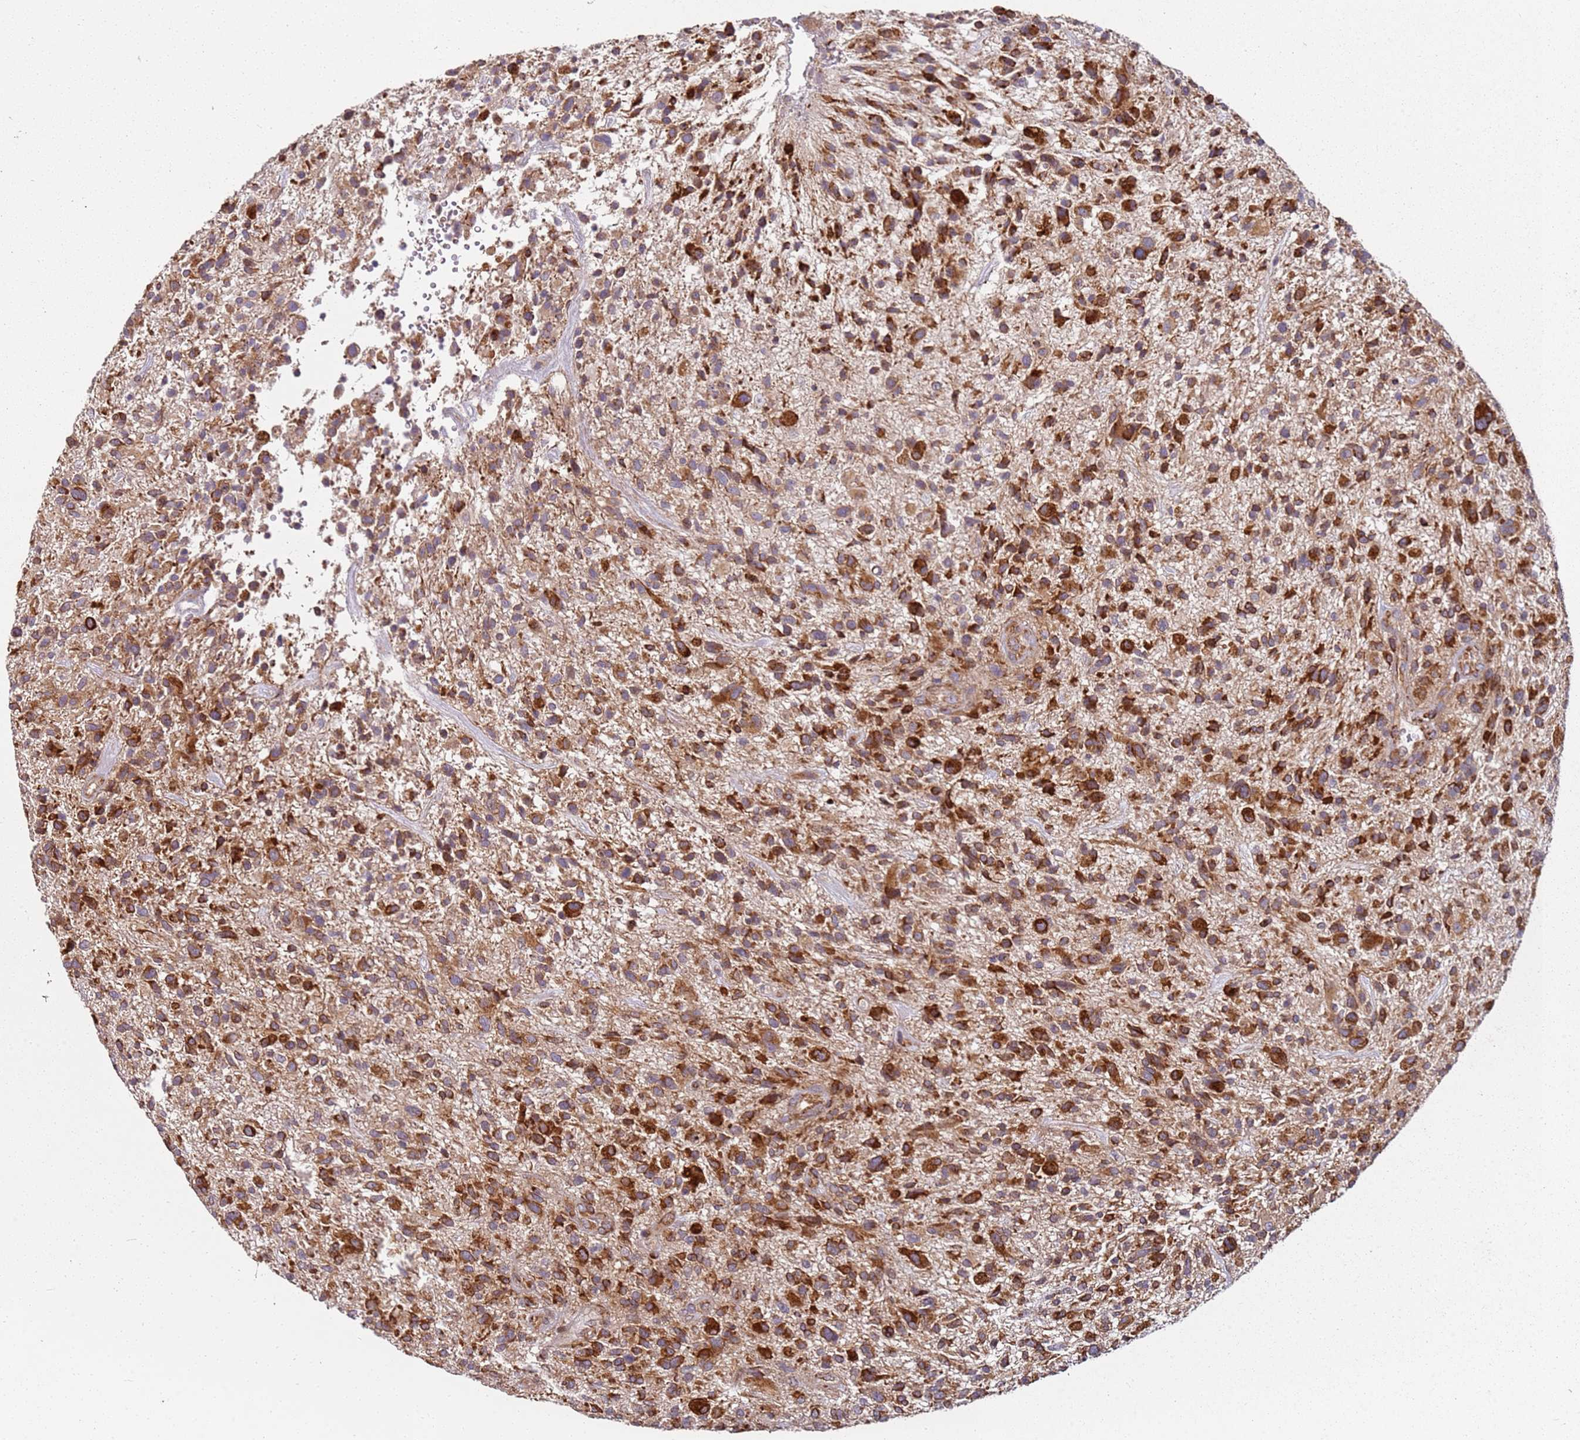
{"staining": {"intensity": "strong", "quantity": ">75%", "location": "cytoplasmic/membranous"}, "tissue": "glioma", "cell_type": "Tumor cells", "image_type": "cancer", "snomed": [{"axis": "morphology", "description": "Glioma, malignant, High grade"}, {"axis": "topography", "description": "Brain"}], "caption": "DAB (3,3'-diaminobenzidine) immunohistochemical staining of human malignant glioma (high-grade) reveals strong cytoplasmic/membranous protein positivity in approximately >75% of tumor cells.", "gene": "ARFRP1", "patient": {"sex": "male", "age": 47}}